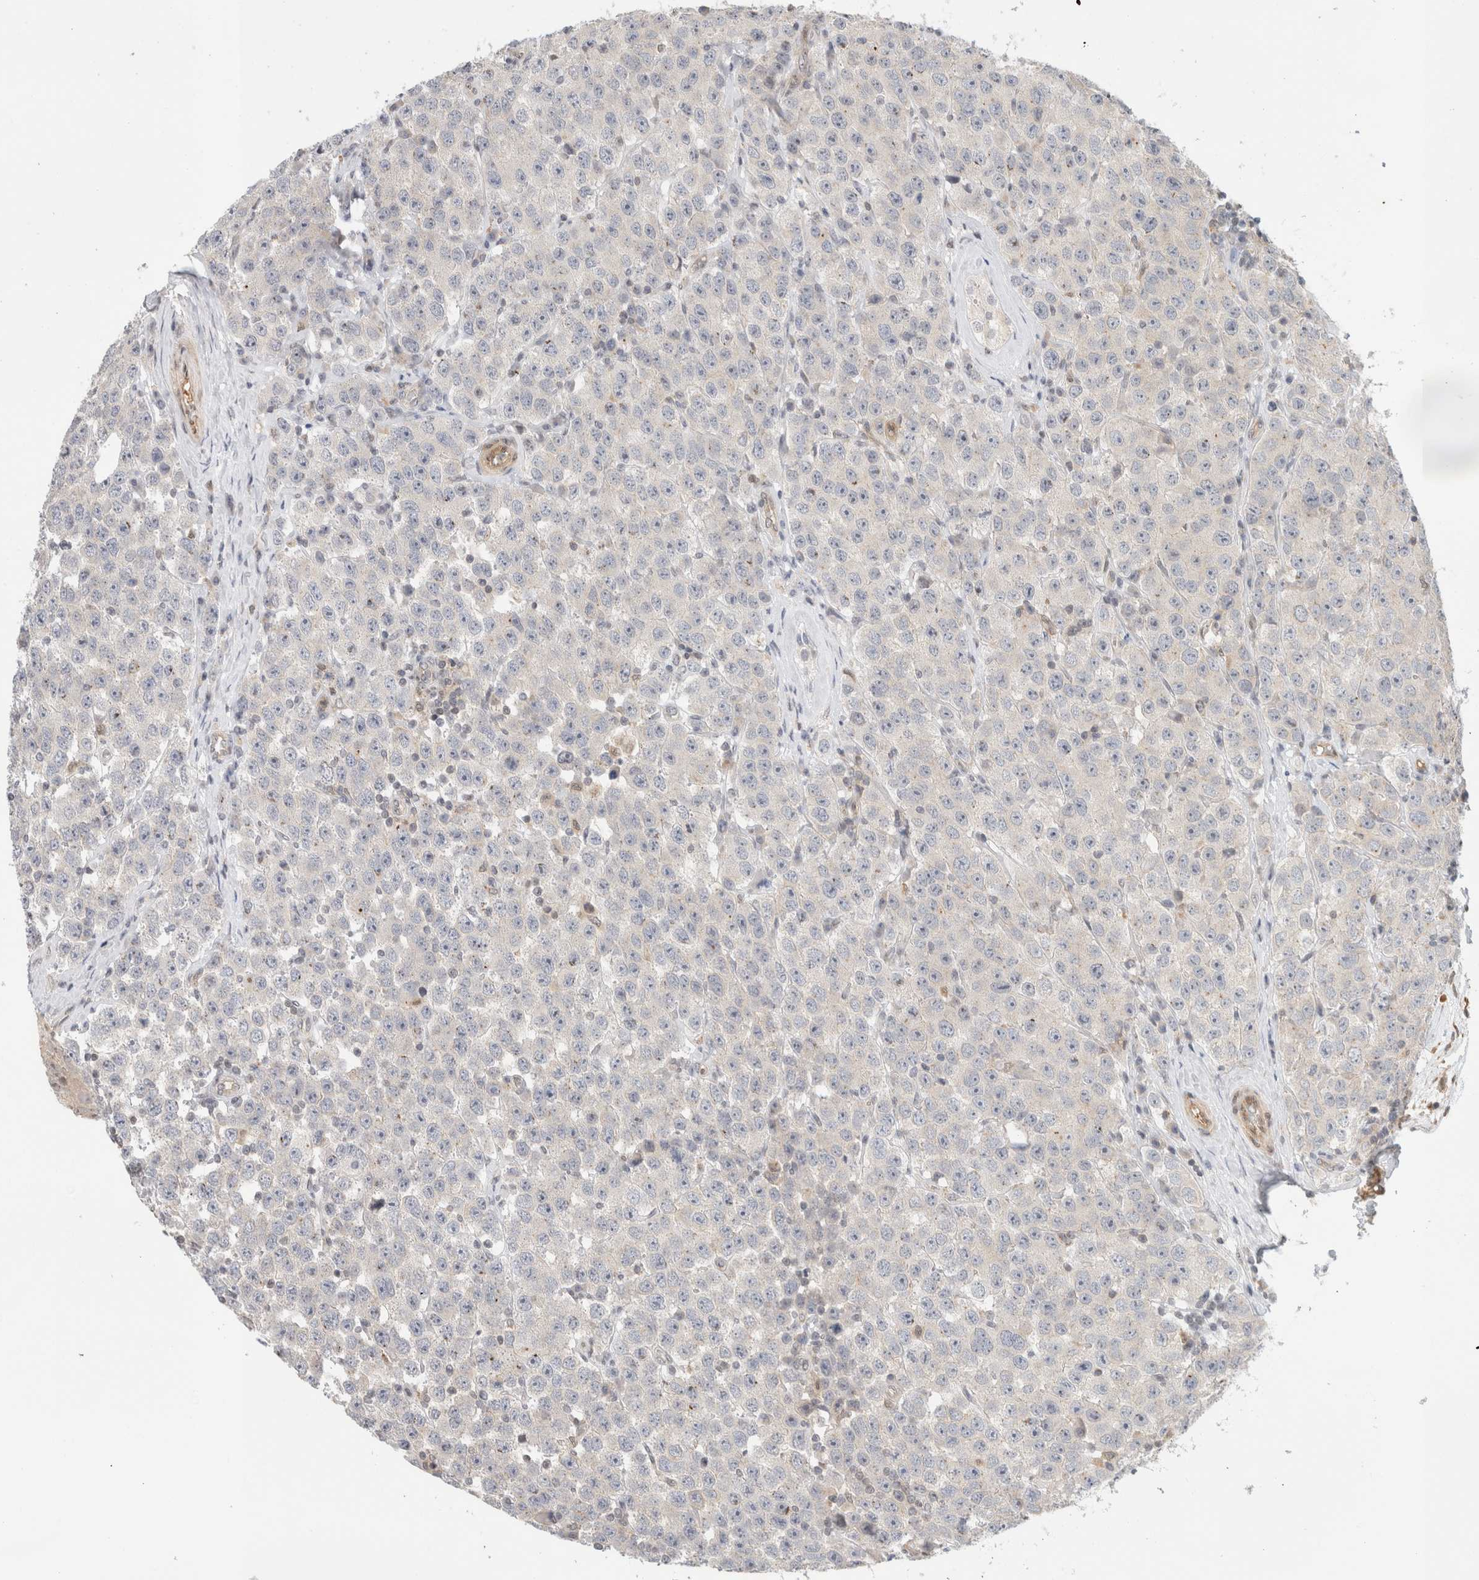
{"staining": {"intensity": "weak", "quantity": "<25%", "location": "cytoplasmic/membranous"}, "tissue": "testis cancer", "cell_type": "Tumor cells", "image_type": "cancer", "snomed": [{"axis": "morphology", "description": "Seminoma, NOS"}, {"axis": "morphology", "description": "Carcinoma, Embryonal, NOS"}, {"axis": "topography", "description": "Testis"}], "caption": "Tumor cells are negative for brown protein staining in embryonal carcinoma (testis).", "gene": "OTUD6B", "patient": {"sex": "male", "age": 28}}